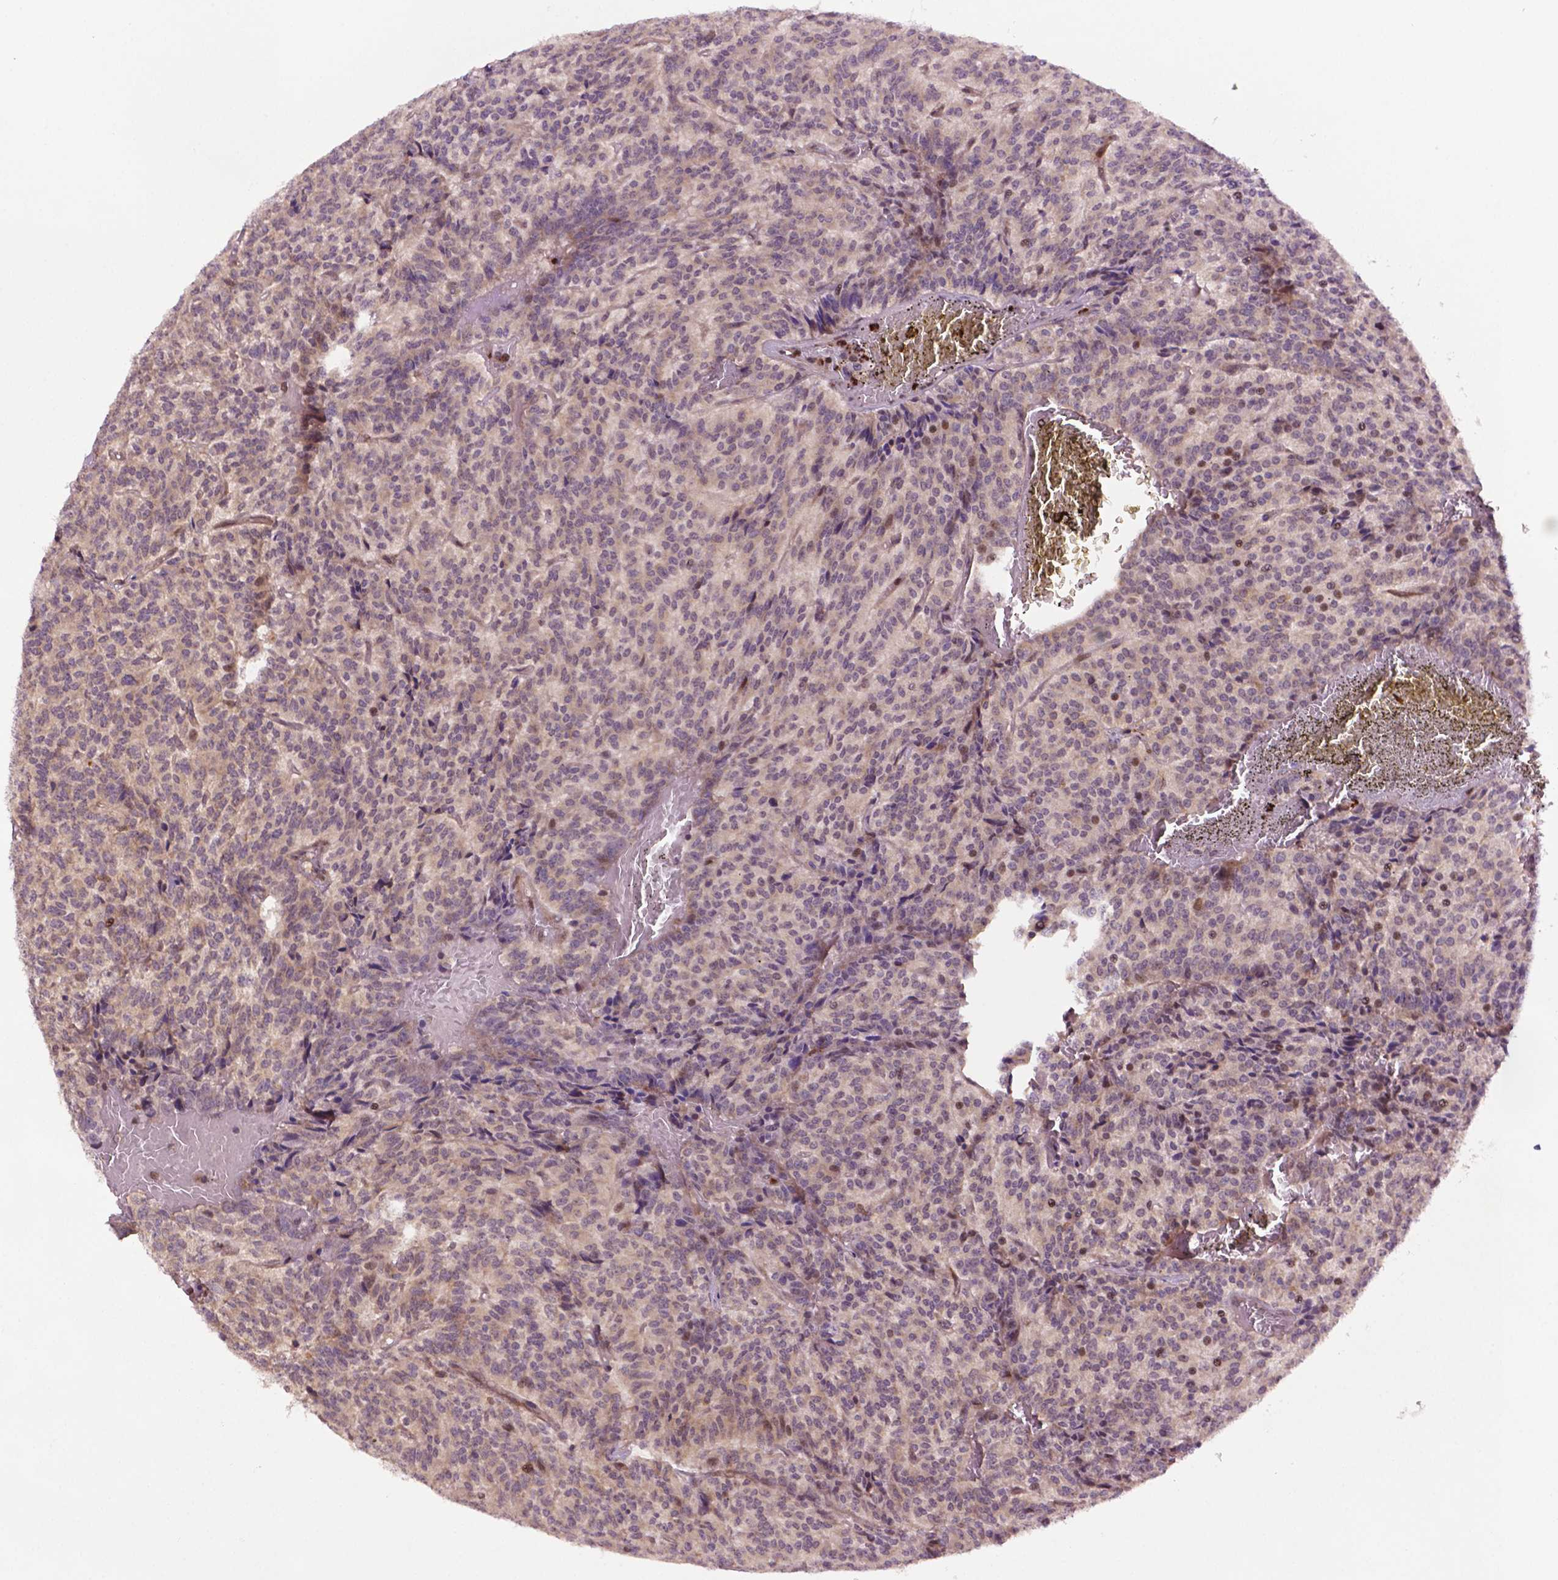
{"staining": {"intensity": "moderate", "quantity": "<25%", "location": "nuclear"}, "tissue": "carcinoid", "cell_type": "Tumor cells", "image_type": "cancer", "snomed": [{"axis": "morphology", "description": "Carcinoid, malignant, NOS"}, {"axis": "topography", "description": "Lung"}], "caption": "Protein expression analysis of human carcinoid (malignant) reveals moderate nuclear staining in approximately <25% of tumor cells.", "gene": "TMX2", "patient": {"sex": "male", "age": 70}}